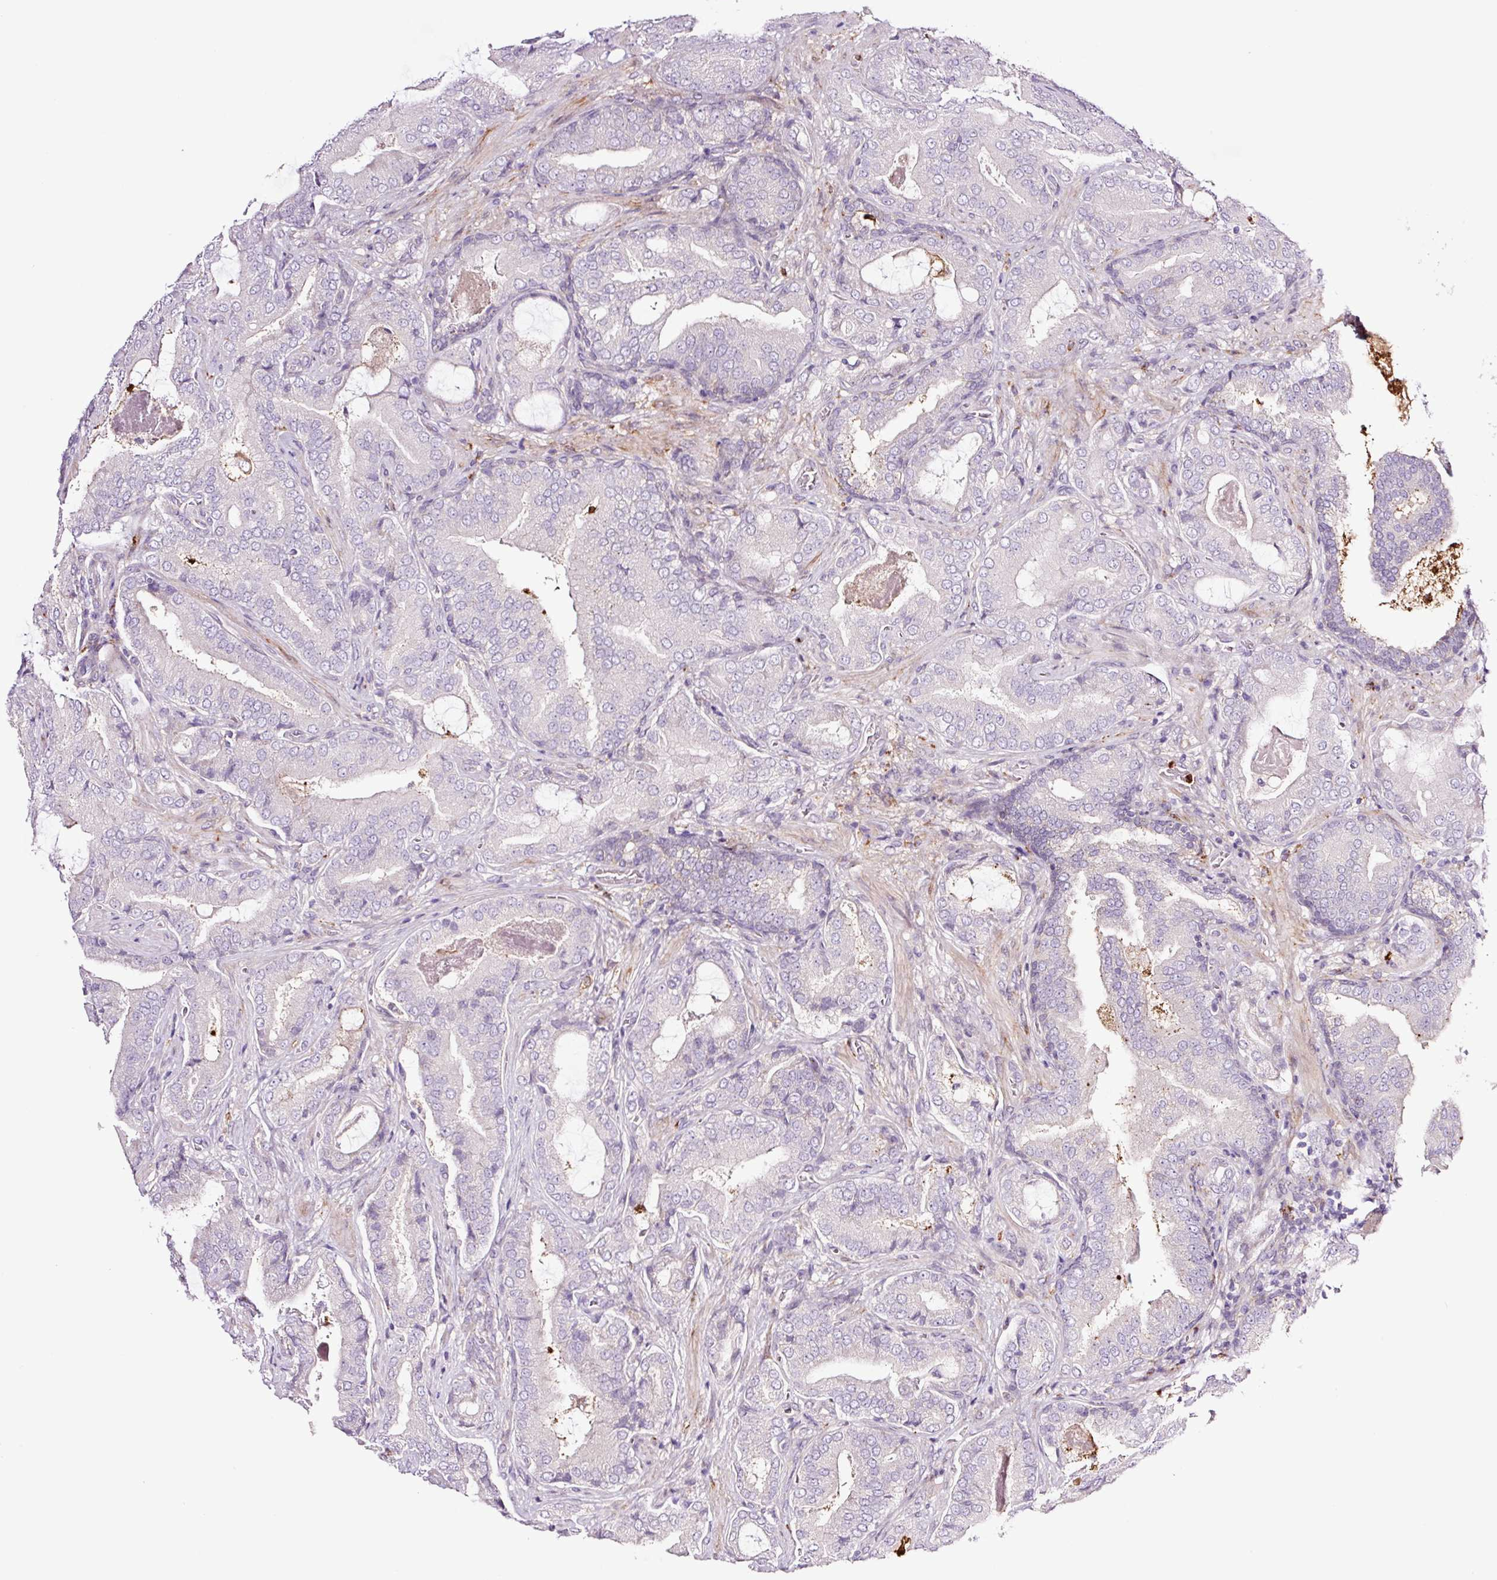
{"staining": {"intensity": "negative", "quantity": "none", "location": "none"}, "tissue": "prostate cancer", "cell_type": "Tumor cells", "image_type": "cancer", "snomed": [{"axis": "morphology", "description": "Adenocarcinoma, High grade"}, {"axis": "topography", "description": "Prostate"}], "caption": "Immunohistochemistry (IHC) of prostate cancer (high-grade adenocarcinoma) reveals no expression in tumor cells. (Immunohistochemistry, brightfield microscopy, high magnification).", "gene": "SH2D6", "patient": {"sex": "male", "age": 68}}